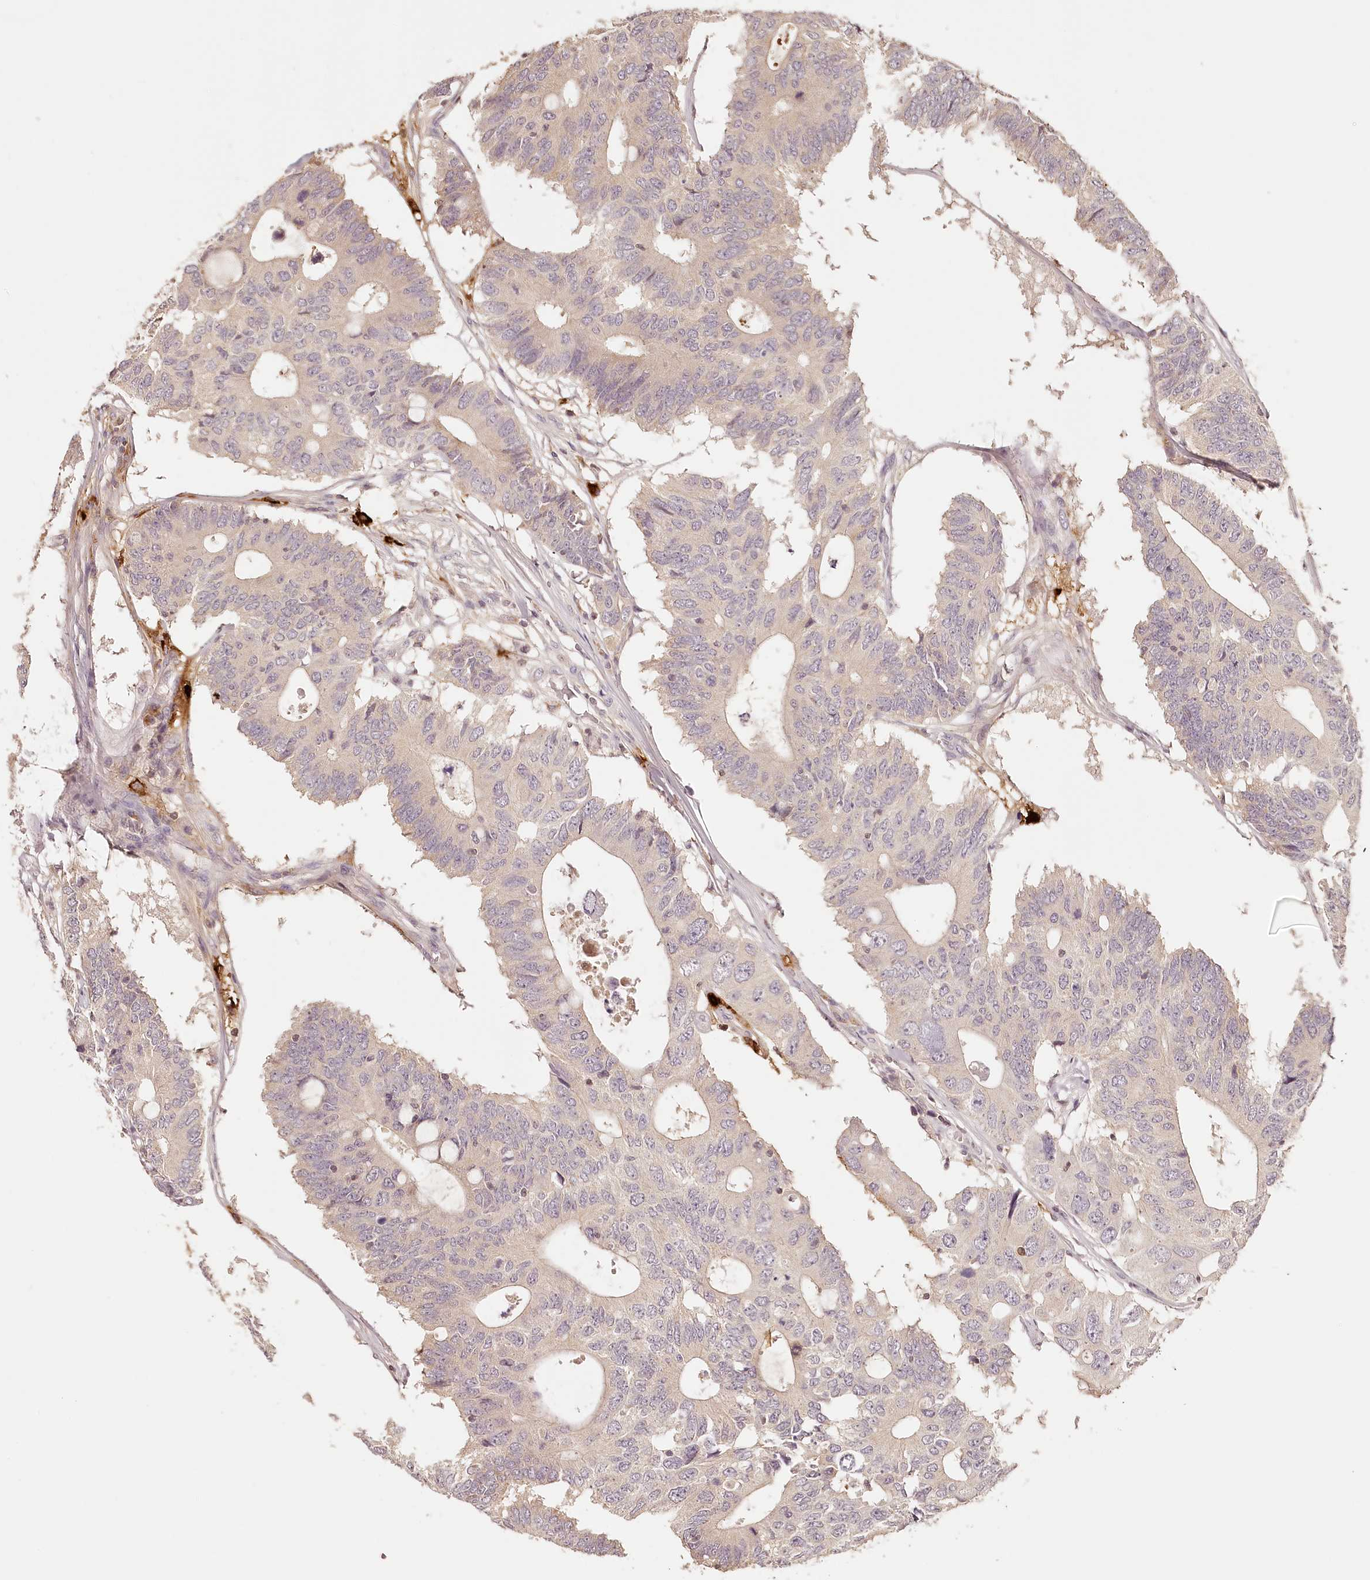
{"staining": {"intensity": "weak", "quantity": "<25%", "location": "cytoplasmic/membranous"}, "tissue": "colorectal cancer", "cell_type": "Tumor cells", "image_type": "cancer", "snomed": [{"axis": "morphology", "description": "Adenocarcinoma, NOS"}, {"axis": "topography", "description": "Colon"}], "caption": "High power microscopy micrograph of an IHC micrograph of colorectal cancer, revealing no significant staining in tumor cells. The staining was performed using DAB (3,3'-diaminobenzidine) to visualize the protein expression in brown, while the nuclei were stained in blue with hematoxylin (Magnification: 20x).", "gene": "SYNGR1", "patient": {"sex": "male", "age": 71}}